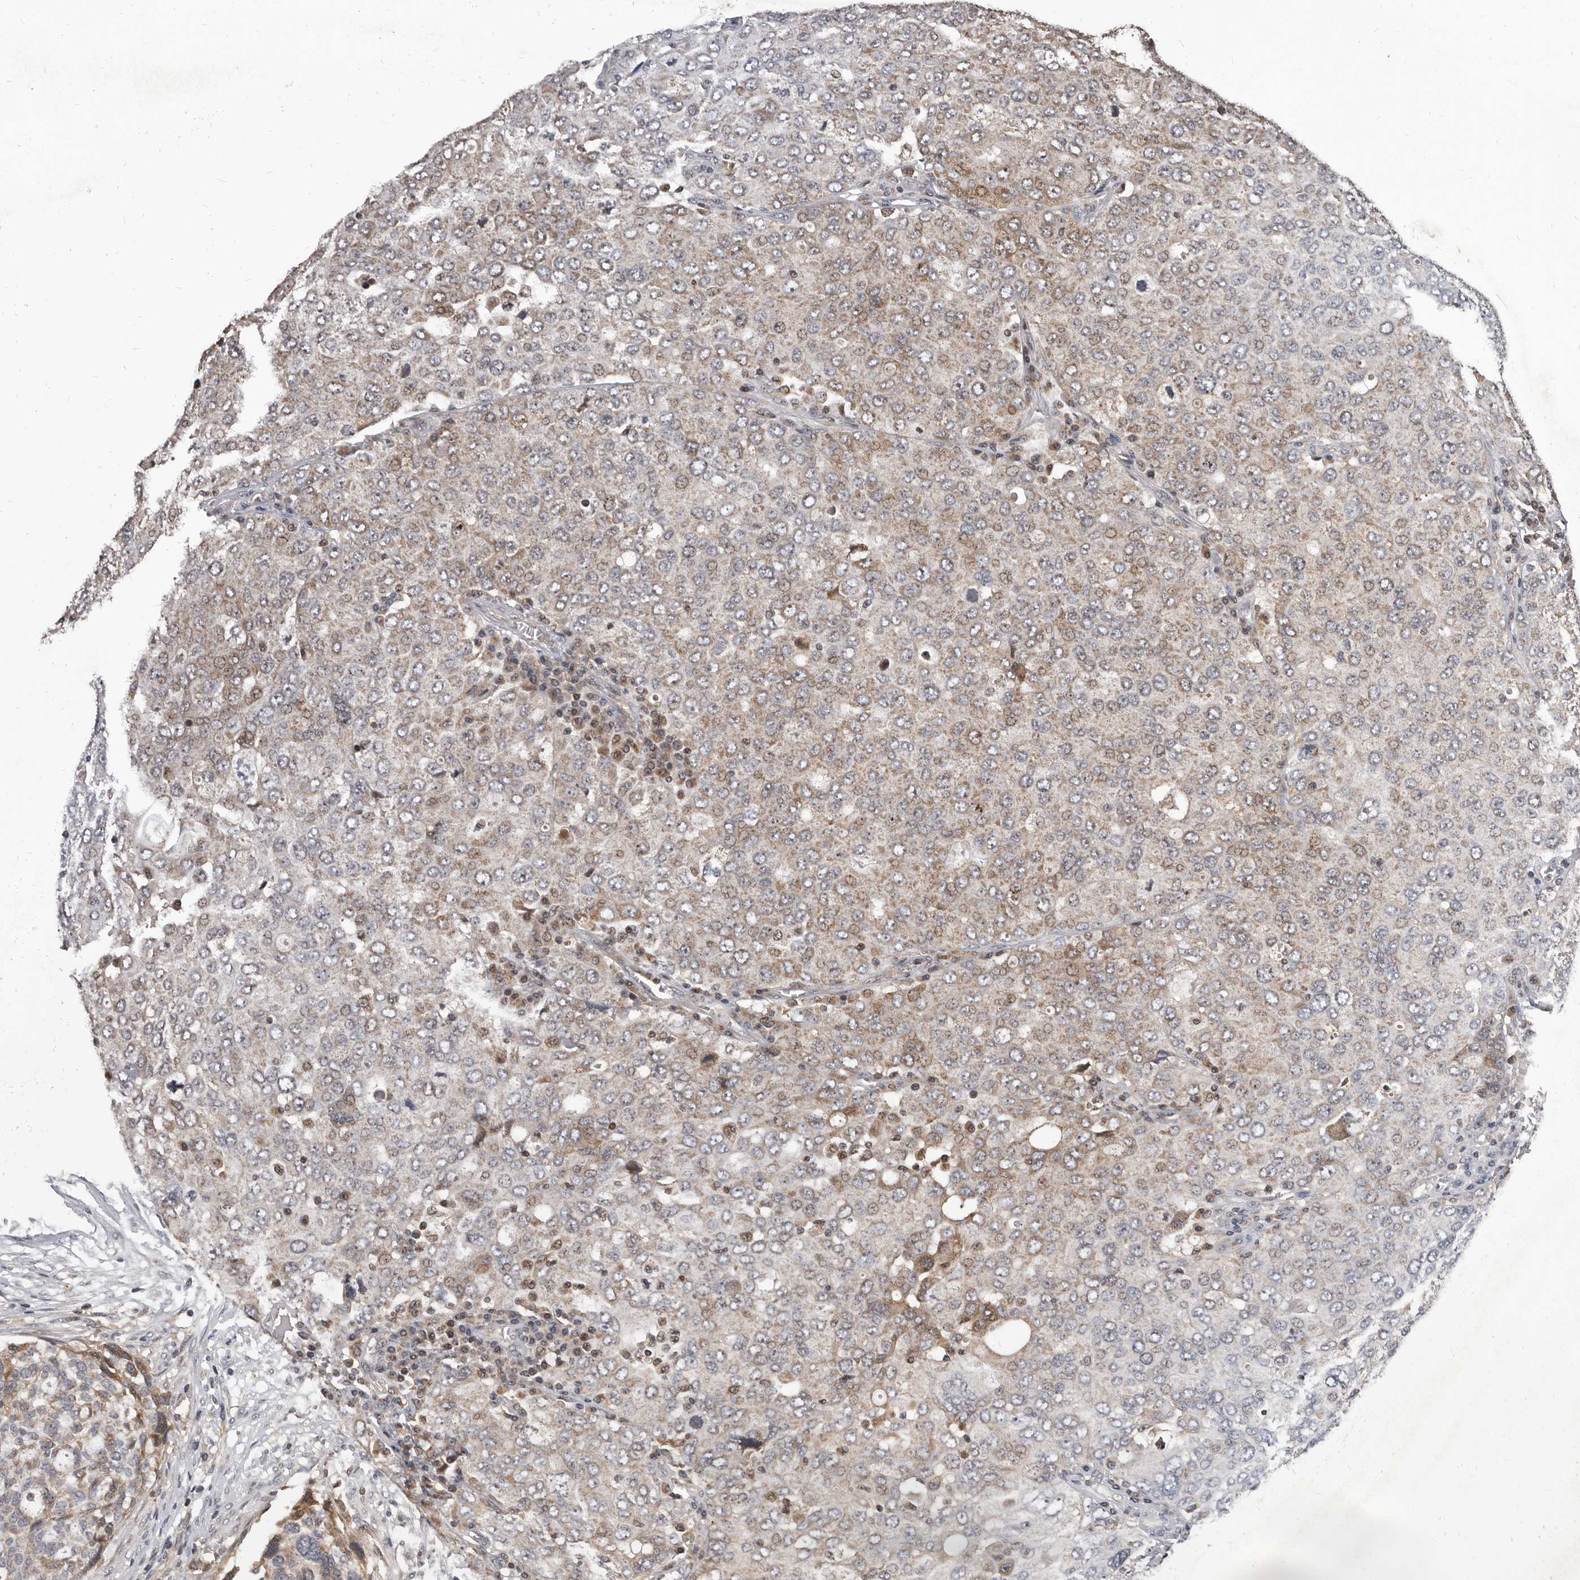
{"staining": {"intensity": "weak", "quantity": ">75%", "location": "cytoplasmic/membranous"}, "tissue": "ovarian cancer", "cell_type": "Tumor cells", "image_type": "cancer", "snomed": [{"axis": "morphology", "description": "Carcinoma, endometroid"}, {"axis": "topography", "description": "Ovary"}], "caption": "A brown stain labels weak cytoplasmic/membranous staining of a protein in human ovarian cancer (endometroid carcinoma) tumor cells.", "gene": "MAP3K14", "patient": {"sex": "female", "age": 62}}